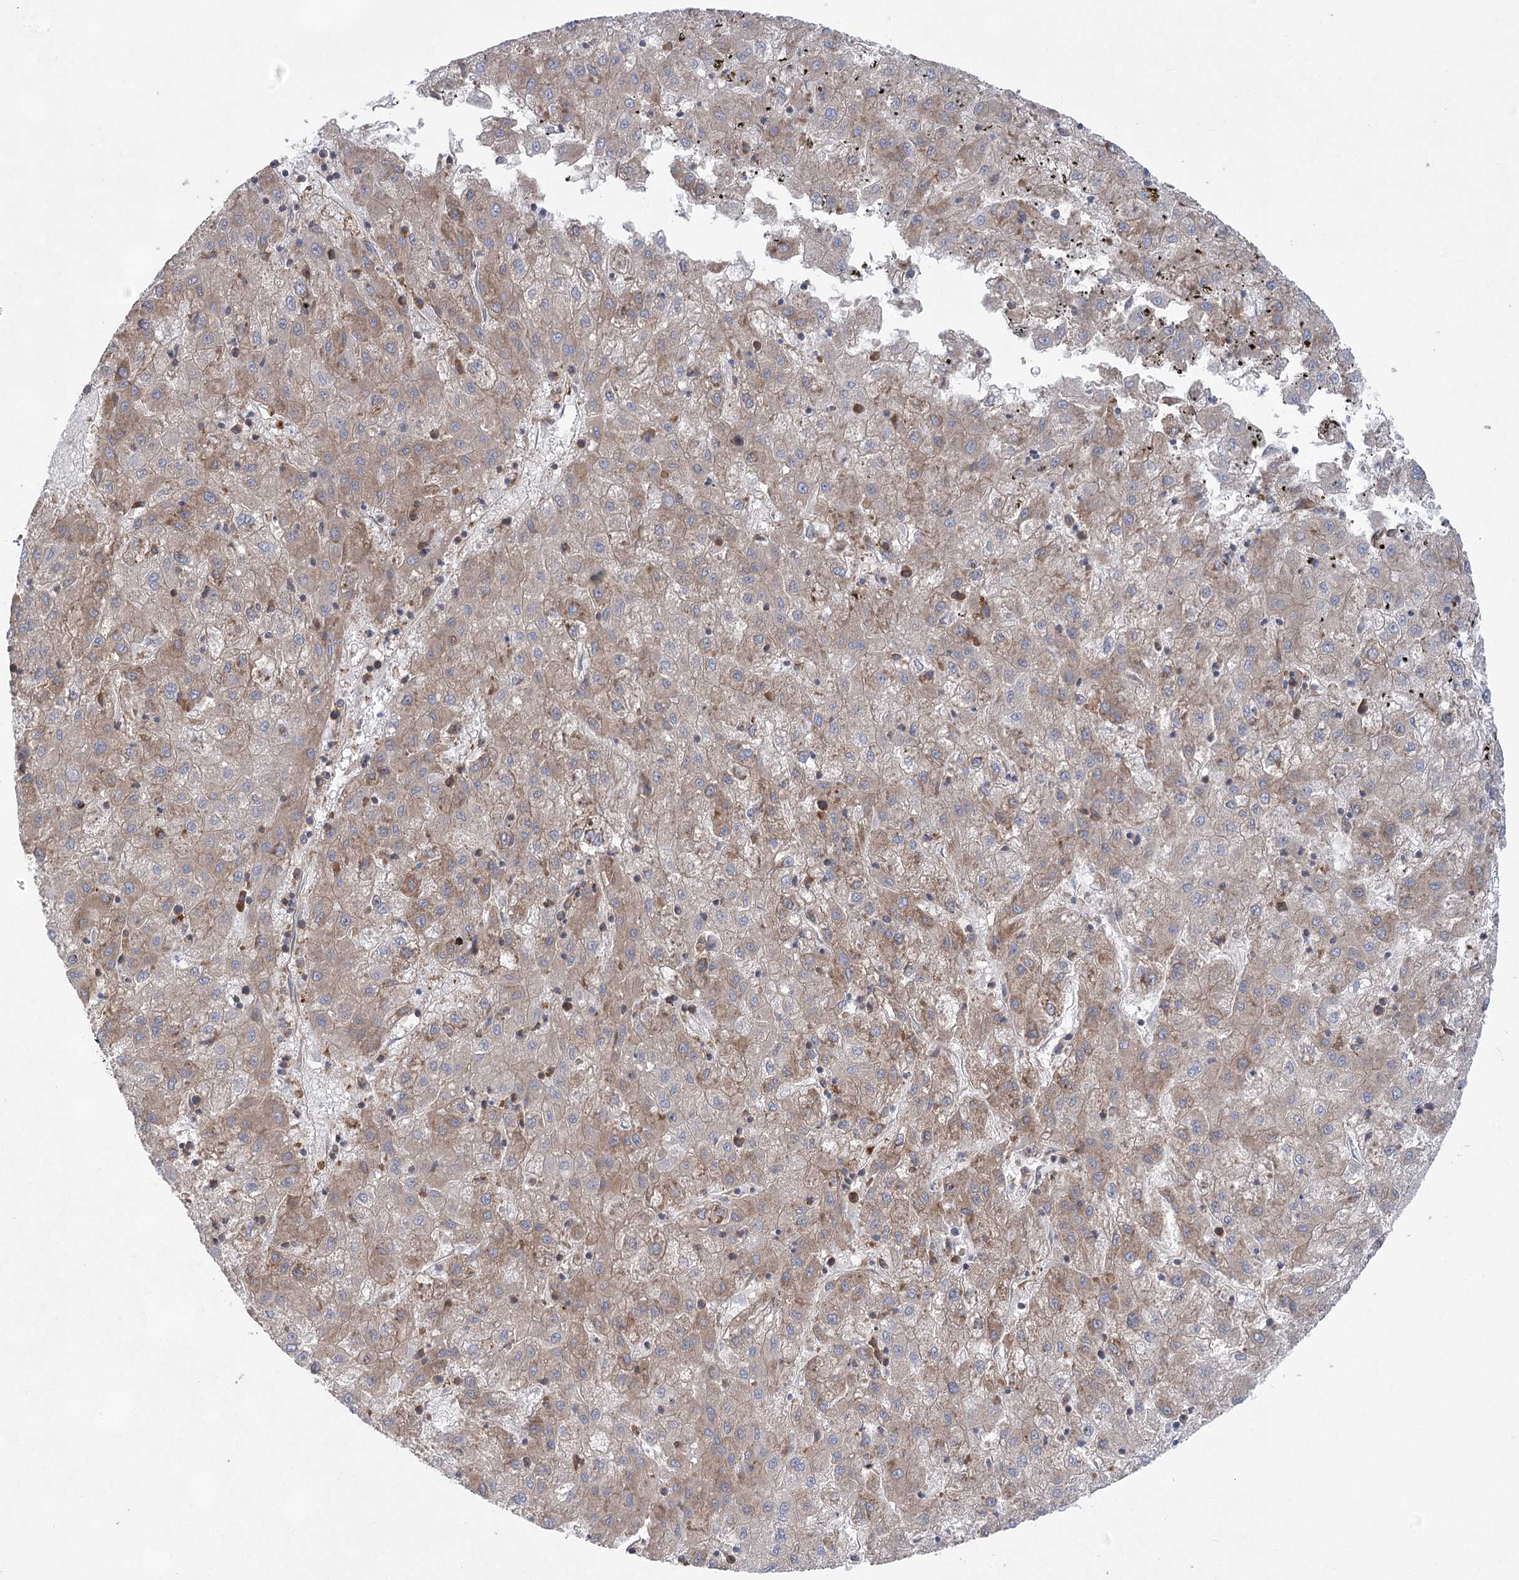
{"staining": {"intensity": "moderate", "quantity": "25%-75%", "location": "cytoplasmic/membranous"}, "tissue": "liver cancer", "cell_type": "Tumor cells", "image_type": "cancer", "snomed": [{"axis": "morphology", "description": "Carcinoma, Hepatocellular, NOS"}, {"axis": "topography", "description": "Liver"}], "caption": "Liver hepatocellular carcinoma stained with a brown dye shows moderate cytoplasmic/membranous positive expression in about 25%-75% of tumor cells.", "gene": "EIF3A", "patient": {"sex": "male", "age": 72}}